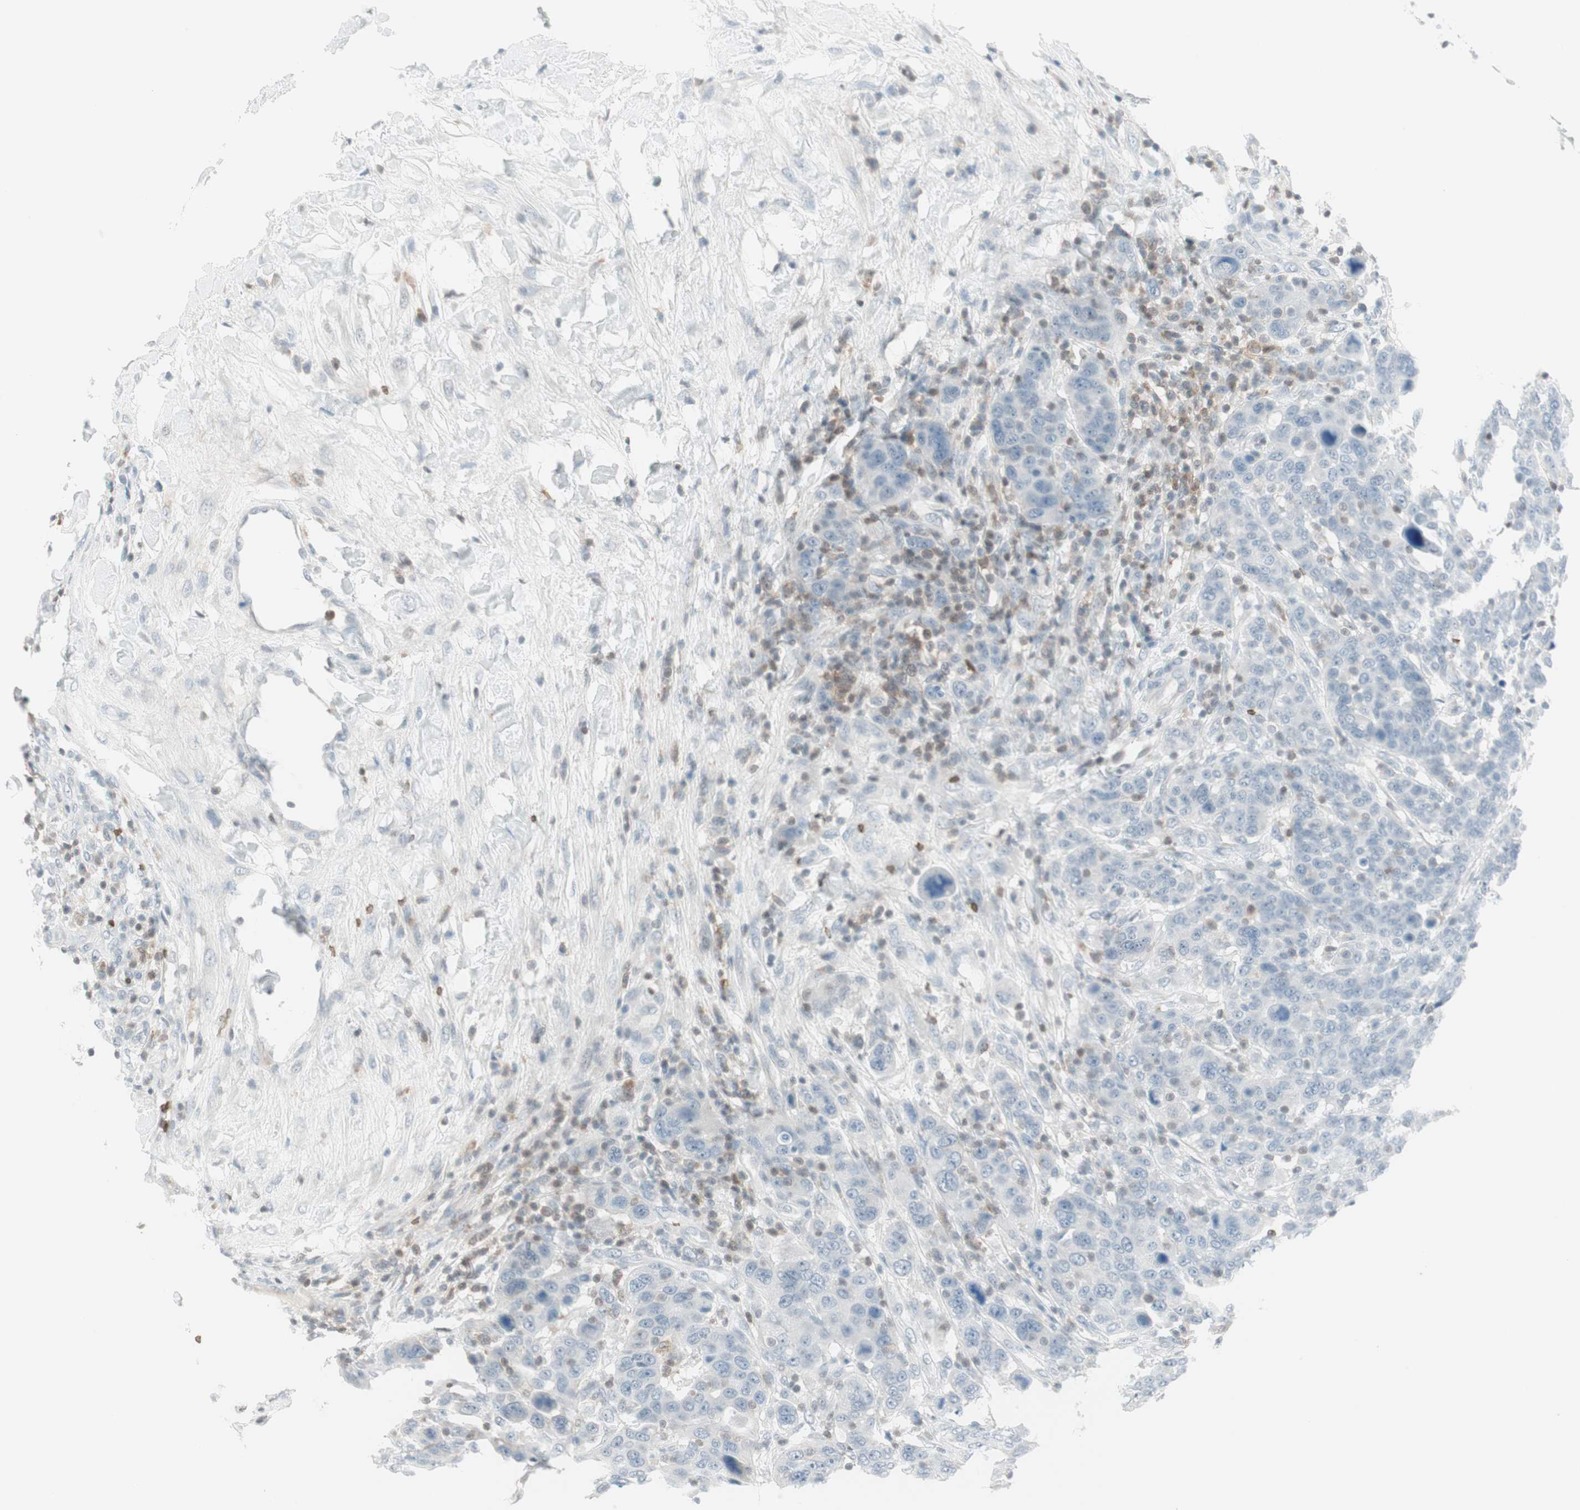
{"staining": {"intensity": "negative", "quantity": "none", "location": "none"}, "tissue": "breast cancer", "cell_type": "Tumor cells", "image_type": "cancer", "snomed": [{"axis": "morphology", "description": "Duct carcinoma"}, {"axis": "topography", "description": "Breast"}], "caption": "An immunohistochemistry image of breast cancer is shown. There is no staining in tumor cells of breast cancer.", "gene": "MAP4K1", "patient": {"sex": "female", "age": 37}}